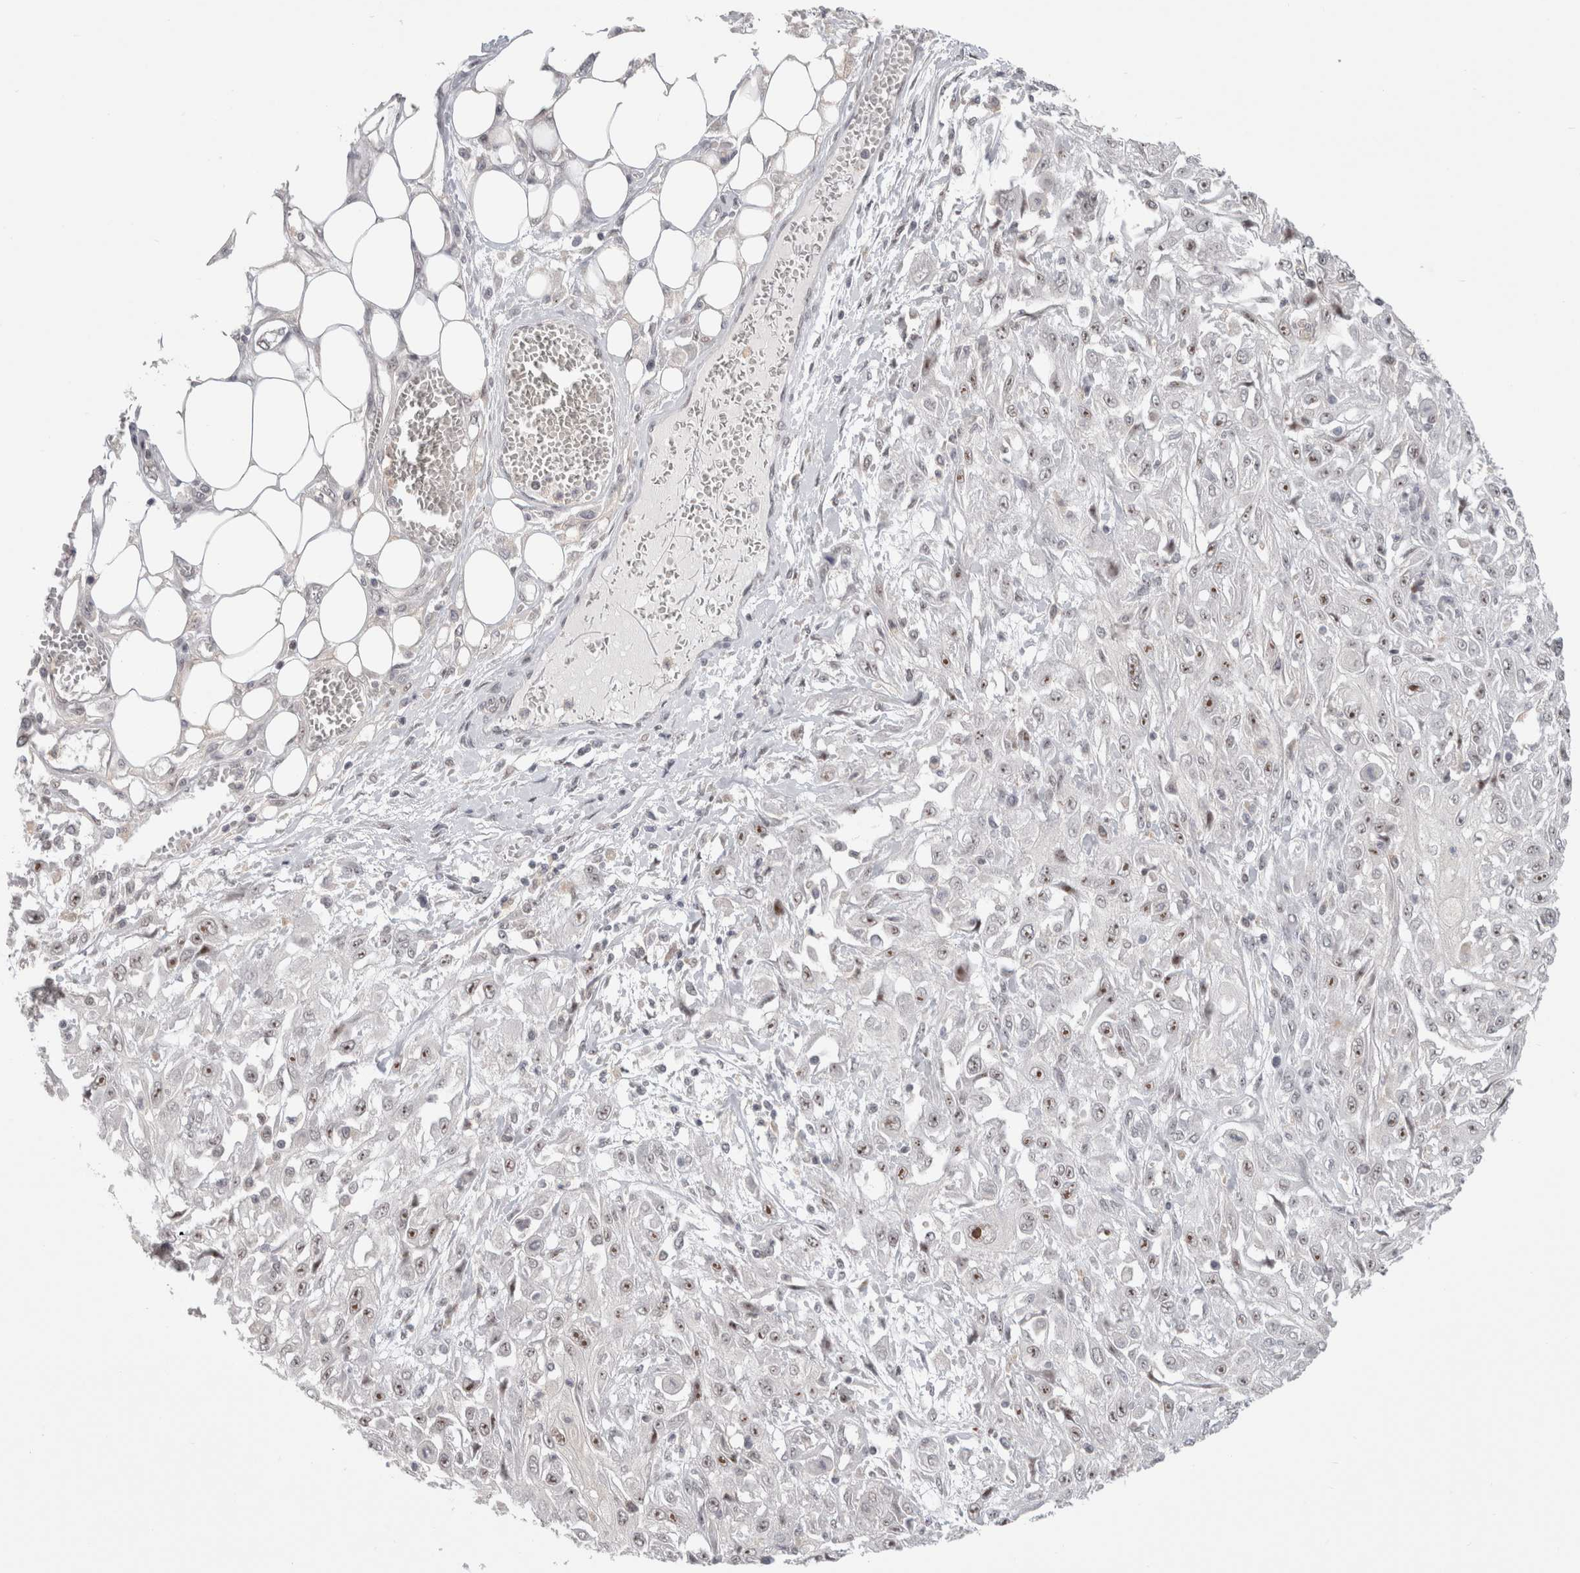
{"staining": {"intensity": "moderate", "quantity": ">75%", "location": "nuclear"}, "tissue": "skin cancer", "cell_type": "Tumor cells", "image_type": "cancer", "snomed": [{"axis": "morphology", "description": "Squamous cell carcinoma, NOS"}, {"axis": "morphology", "description": "Squamous cell carcinoma, metastatic, NOS"}, {"axis": "topography", "description": "Skin"}, {"axis": "topography", "description": "Lymph node"}], "caption": "Immunohistochemical staining of human skin metastatic squamous cell carcinoma shows medium levels of moderate nuclear protein positivity in approximately >75% of tumor cells.", "gene": "SENP6", "patient": {"sex": "male", "age": 75}}